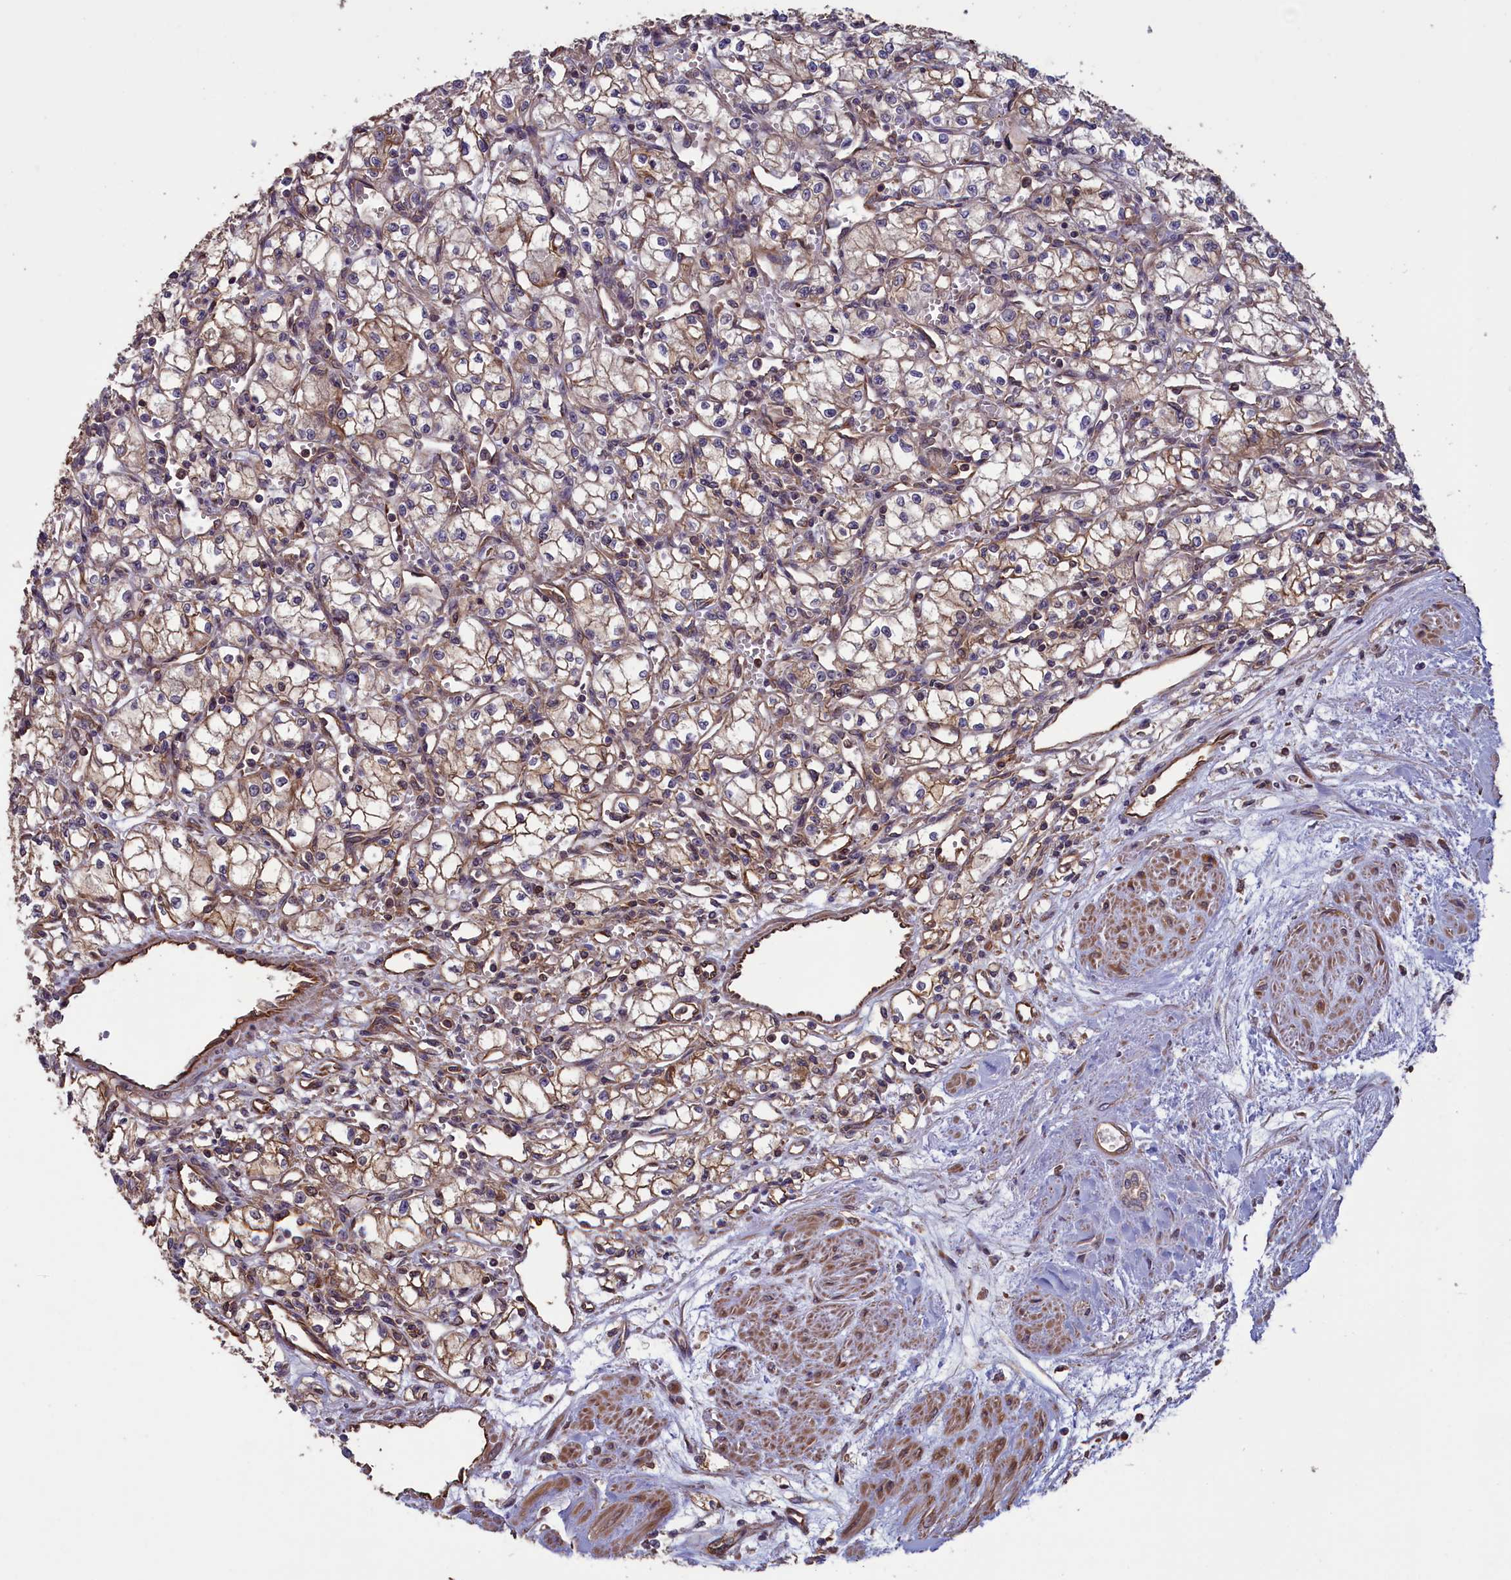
{"staining": {"intensity": "weak", "quantity": ">75%", "location": "cytoplasmic/membranous"}, "tissue": "renal cancer", "cell_type": "Tumor cells", "image_type": "cancer", "snomed": [{"axis": "morphology", "description": "Normal tissue, NOS"}, {"axis": "morphology", "description": "Adenocarcinoma, NOS"}, {"axis": "topography", "description": "Kidney"}], "caption": "Tumor cells demonstrate low levels of weak cytoplasmic/membranous staining in approximately >75% of cells in human renal cancer (adenocarcinoma).", "gene": "DAPK3", "patient": {"sex": "male", "age": 59}}